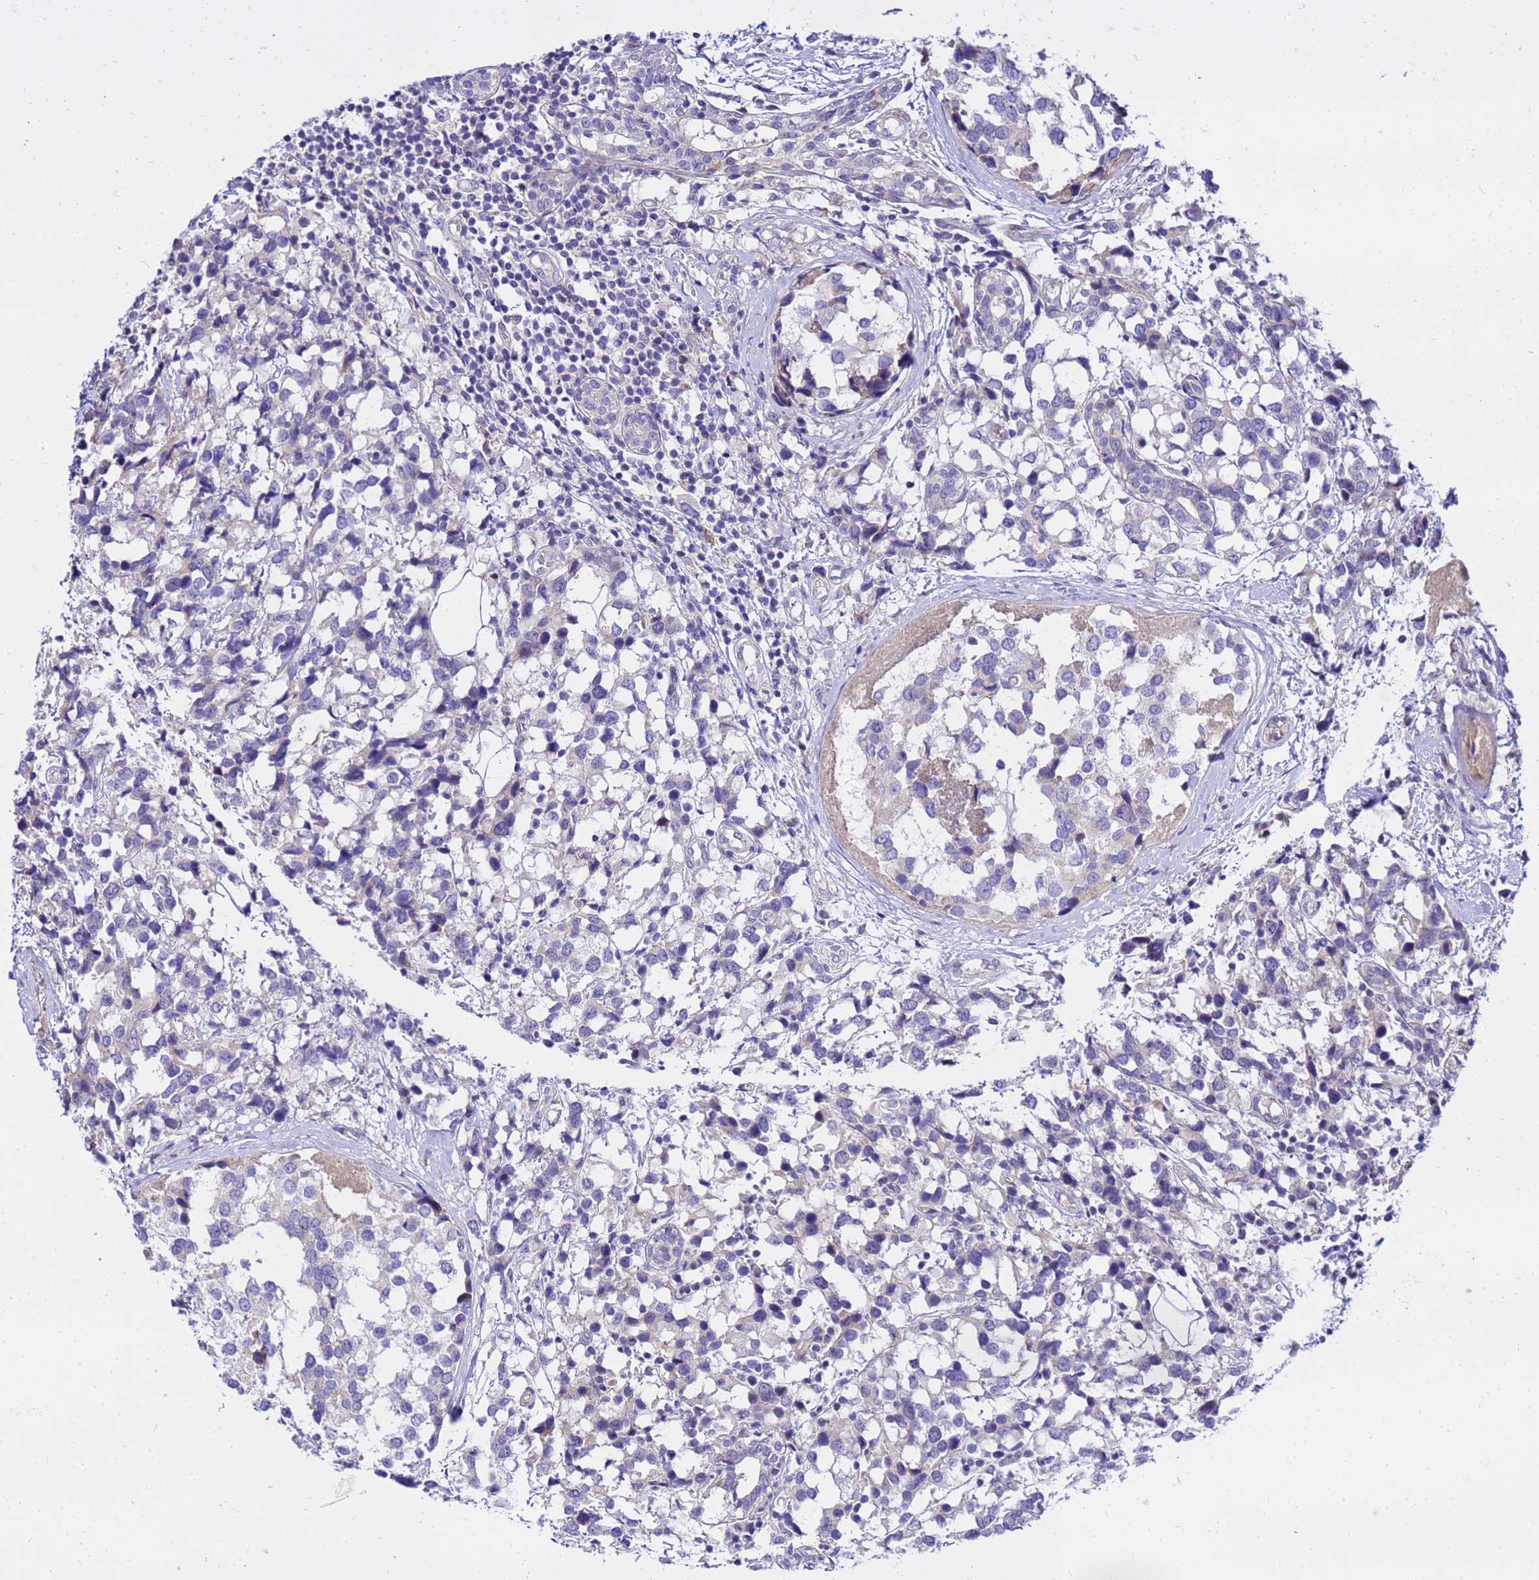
{"staining": {"intensity": "negative", "quantity": "none", "location": "none"}, "tissue": "breast cancer", "cell_type": "Tumor cells", "image_type": "cancer", "snomed": [{"axis": "morphology", "description": "Lobular carcinoma"}, {"axis": "topography", "description": "Breast"}], "caption": "The immunohistochemistry (IHC) image has no significant expression in tumor cells of breast lobular carcinoma tissue. (Stains: DAB IHC with hematoxylin counter stain, Microscopy: brightfield microscopy at high magnification).", "gene": "HERC5", "patient": {"sex": "female", "age": 59}}